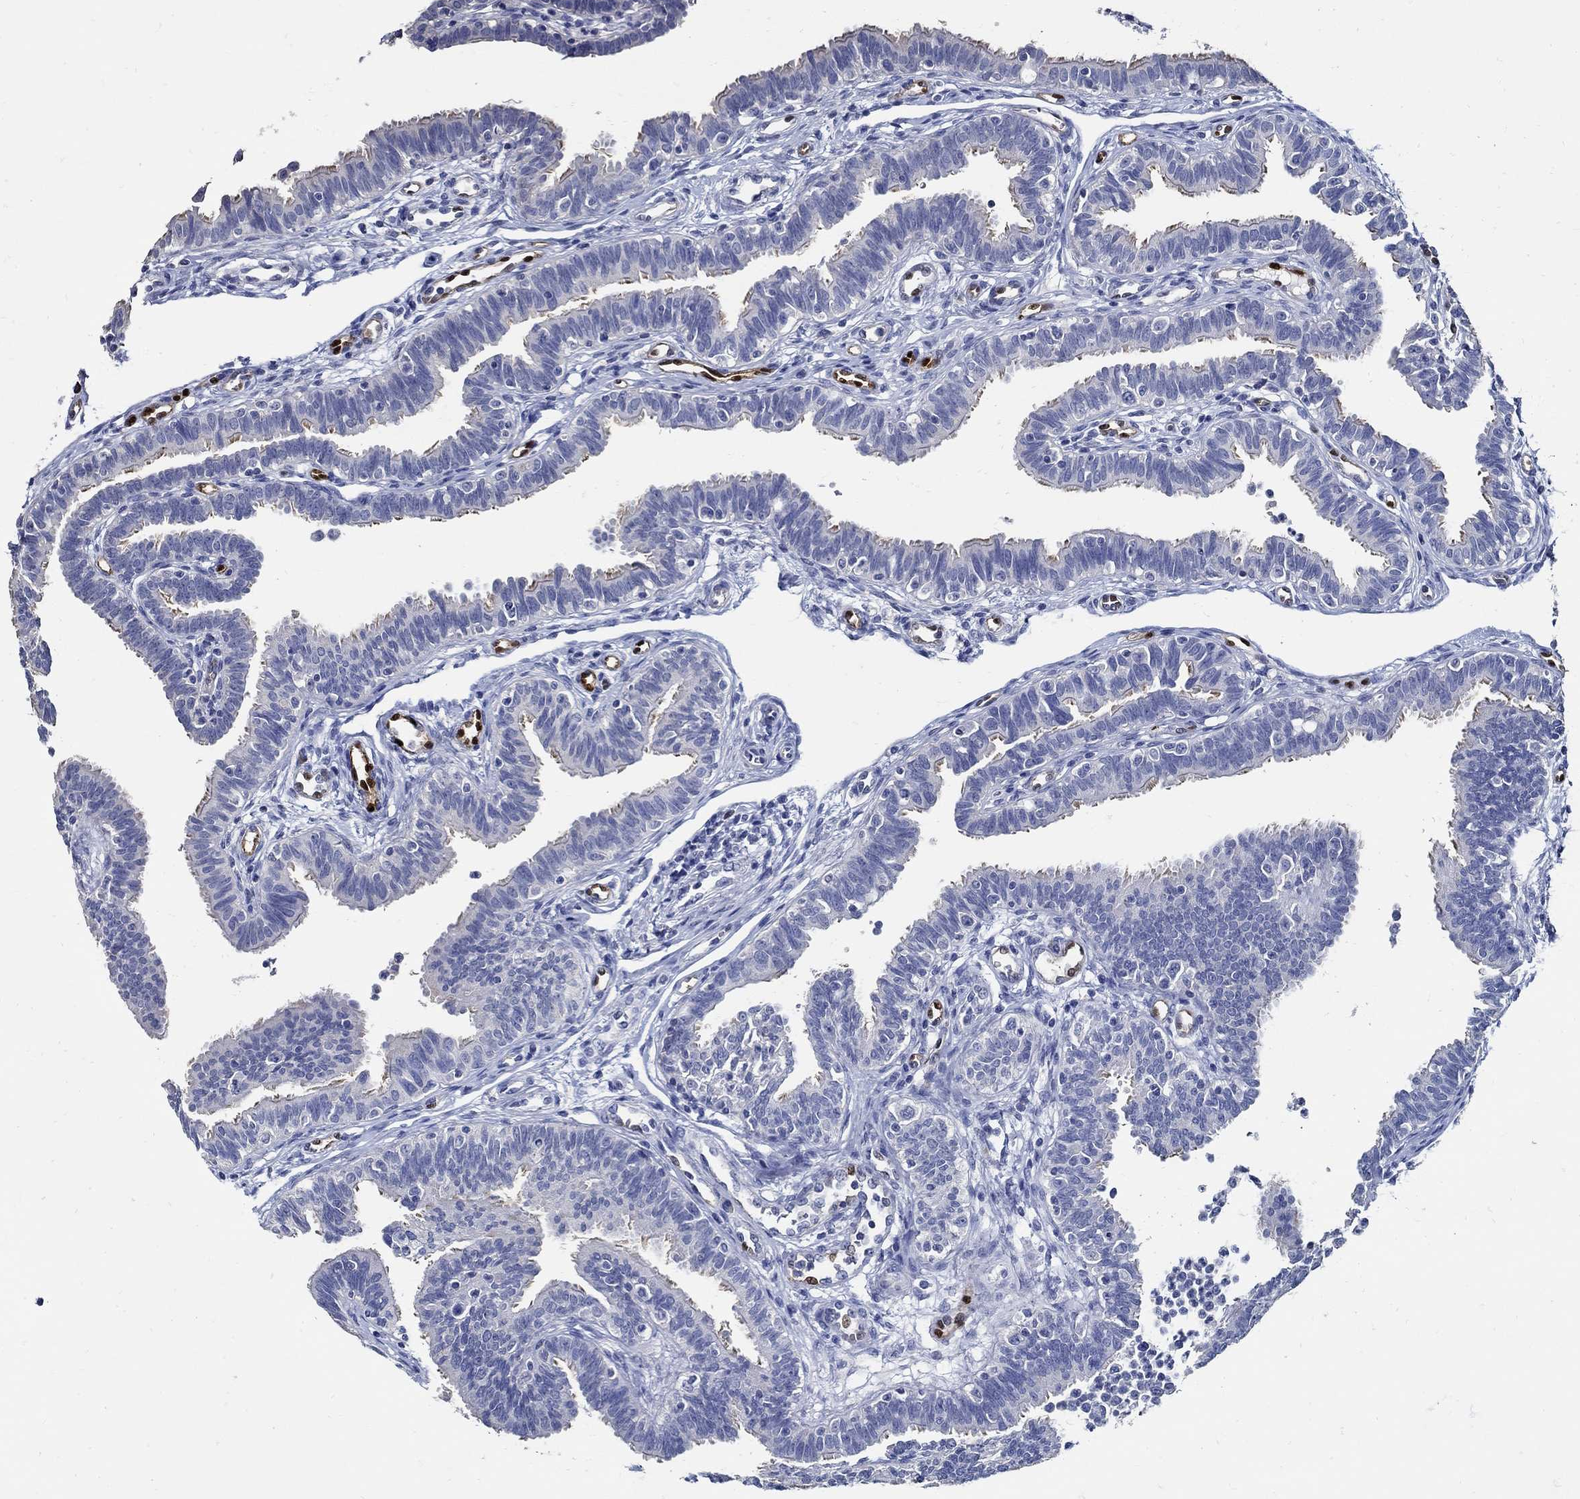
{"staining": {"intensity": "negative", "quantity": "none", "location": "none"}, "tissue": "fallopian tube", "cell_type": "Glandular cells", "image_type": "normal", "snomed": [{"axis": "morphology", "description": "Normal tissue, NOS"}, {"axis": "topography", "description": "Fallopian tube"}], "caption": "The photomicrograph shows no significant positivity in glandular cells of fallopian tube. (DAB (3,3'-diaminobenzidine) IHC with hematoxylin counter stain).", "gene": "PRX", "patient": {"sex": "female", "age": 36}}